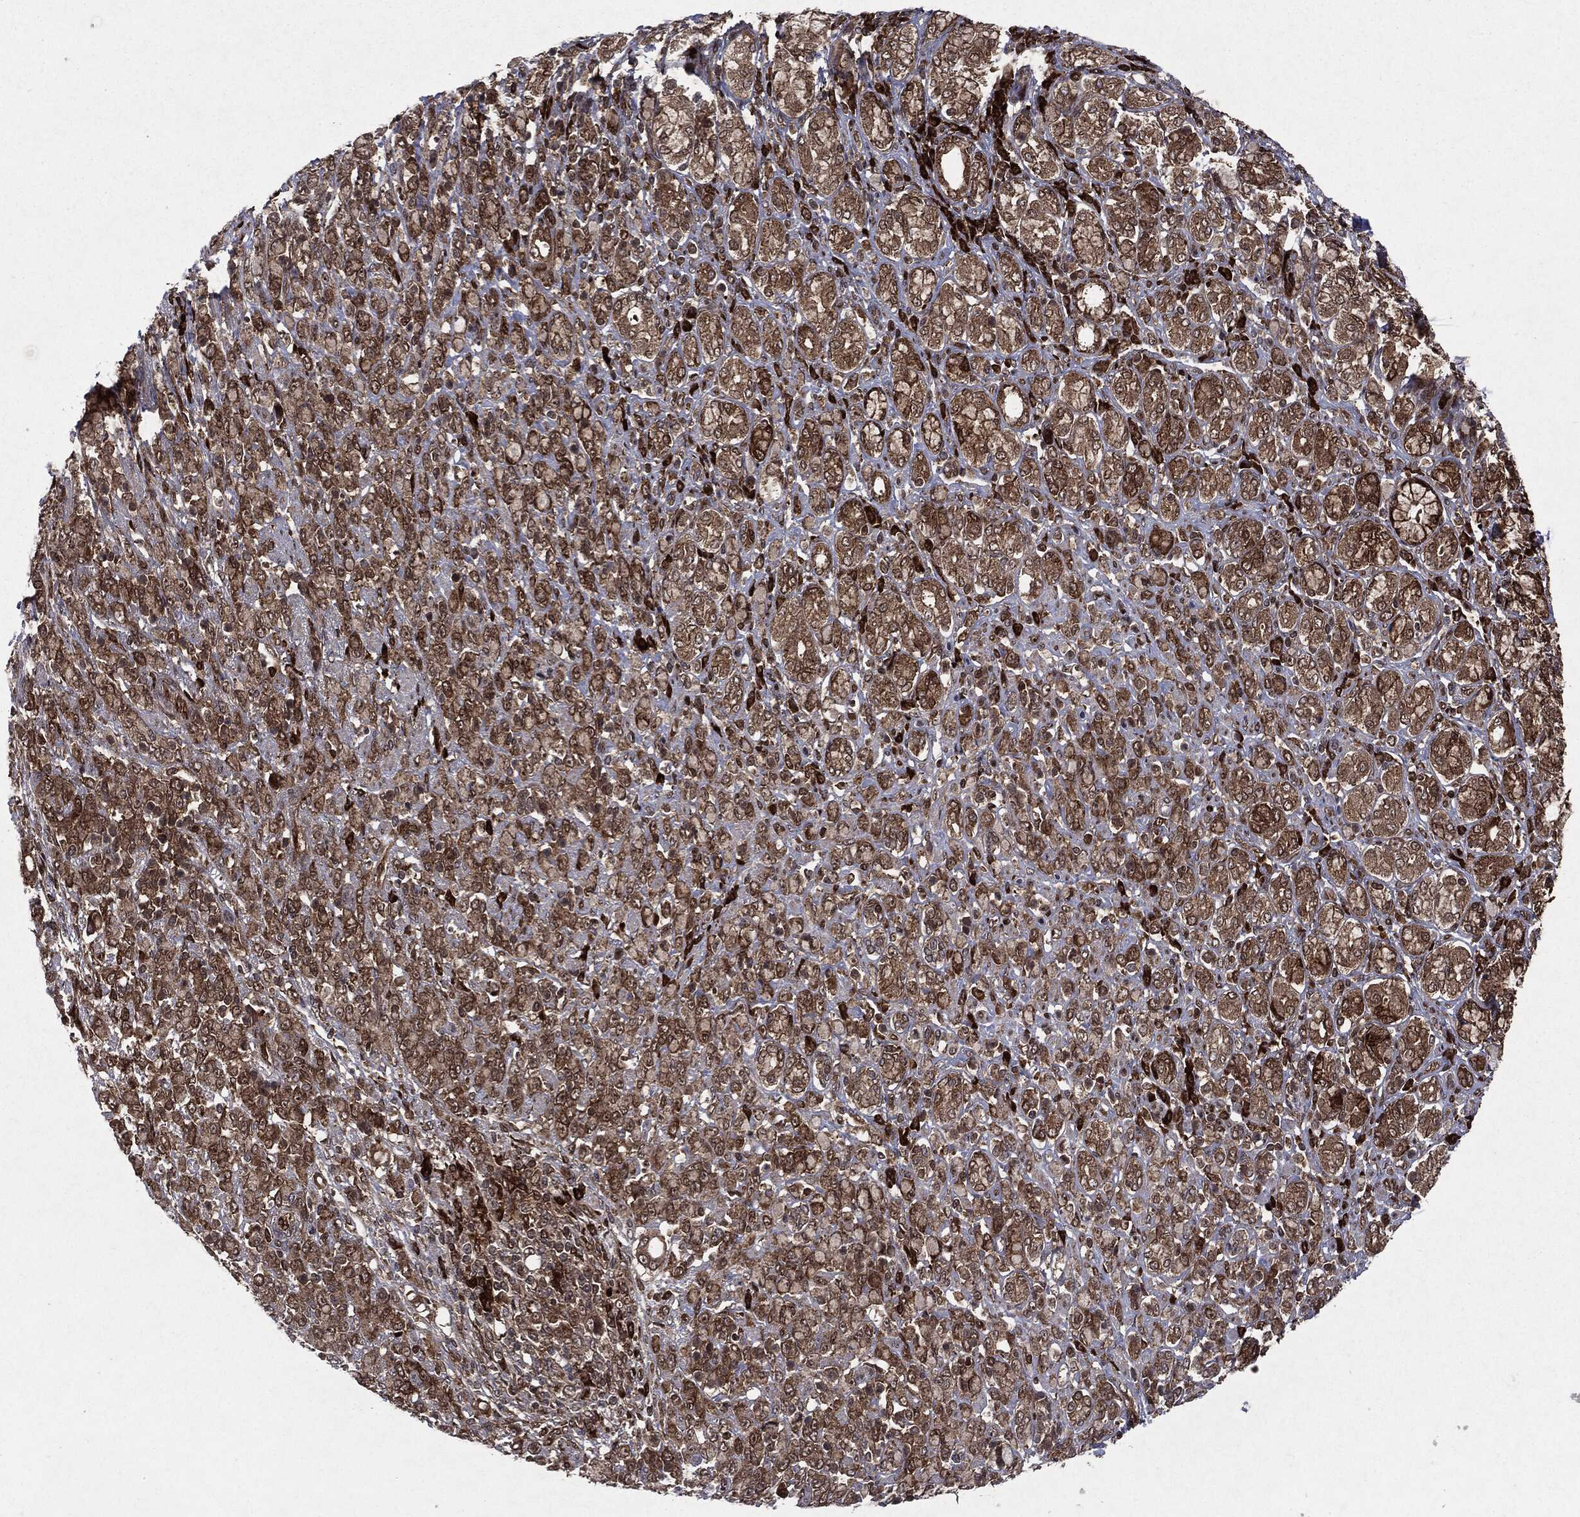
{"staining": {"intensity": "moderate", "quantity": ">75%", "location": "cytoplasmic/membranous"}, "tissue": "stomach cancer", "cell_type": "Tumor cells", "image_type": "cancer", "snomed": [{"axis": "morphology", "description": "Normal tissue, NOS"}, {"axis": "morphology", "description": "Adenocarcinoma, NOS"}, {"axis": "topography", "description": "Stomach"}], "caption": "Immunohistochemistry (IHC) micrograph of adenocarcinoma (stomach) stained for a protein (brown), which shows medium levels of moderate cytoplasmic/membranous positivity in approximately >75% of tumor cells.", "gene": "OTUB1", "patient": {"sex": "female", "age": 79}}